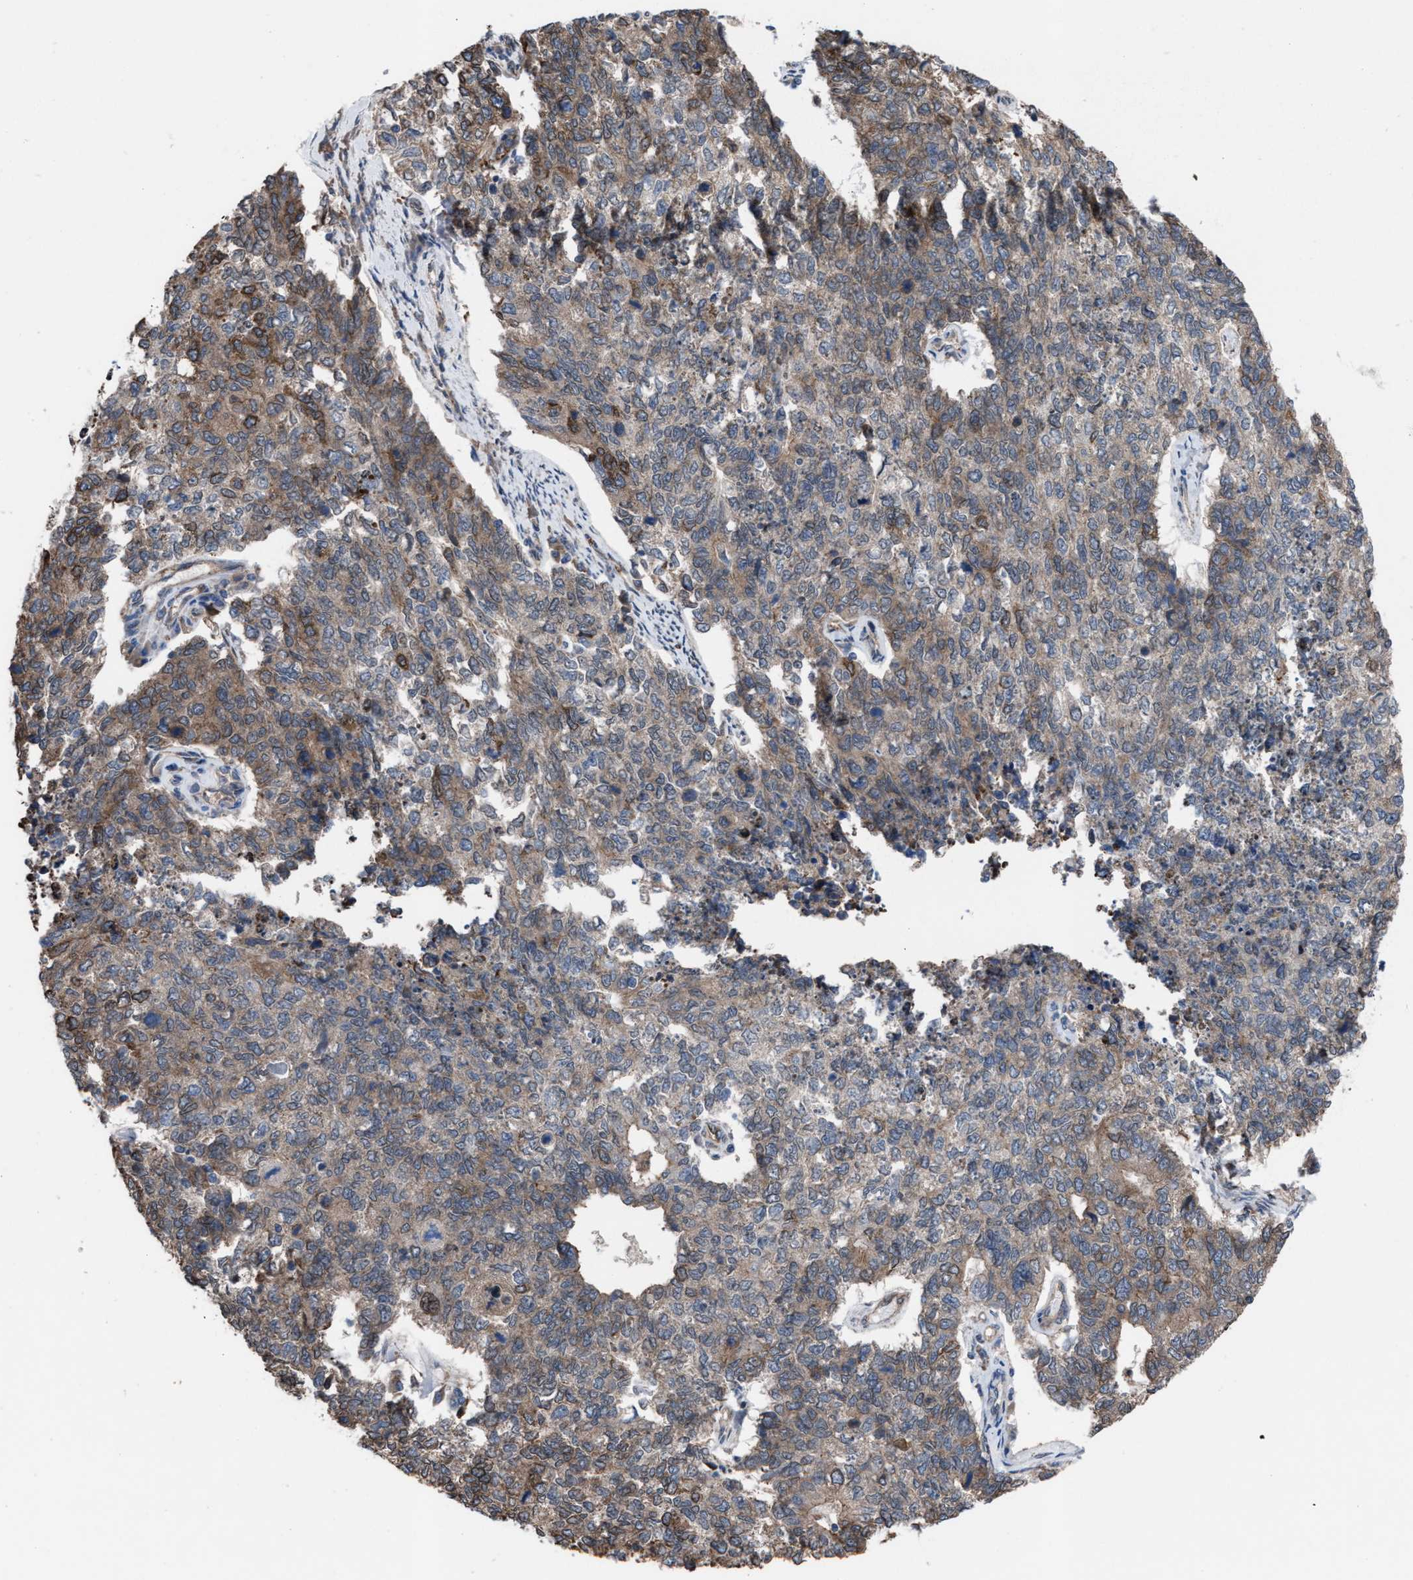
{"staining": {"intensity": "moderate", "quantity": "<25%", "location": "cytoplasmic/membranous"}, "tissue": "cervical cancer", "cell_type": "Tumor cells", "image_type": "cancer", "snomed": [{"axis": "morphology", "description": "Squamous cell carcinoma, NOS"}, {"axis": "topography", "description": "Cervix"}], "caption": "About <25% of tumor cells in cervical squamous cell carcinoma display moderate cytoplasmic/membranous protein positivity as visualized by brown immunohistochemical staining.", "gene": "TP53BP2", "patient": {"sex": "female", "age": 63}}